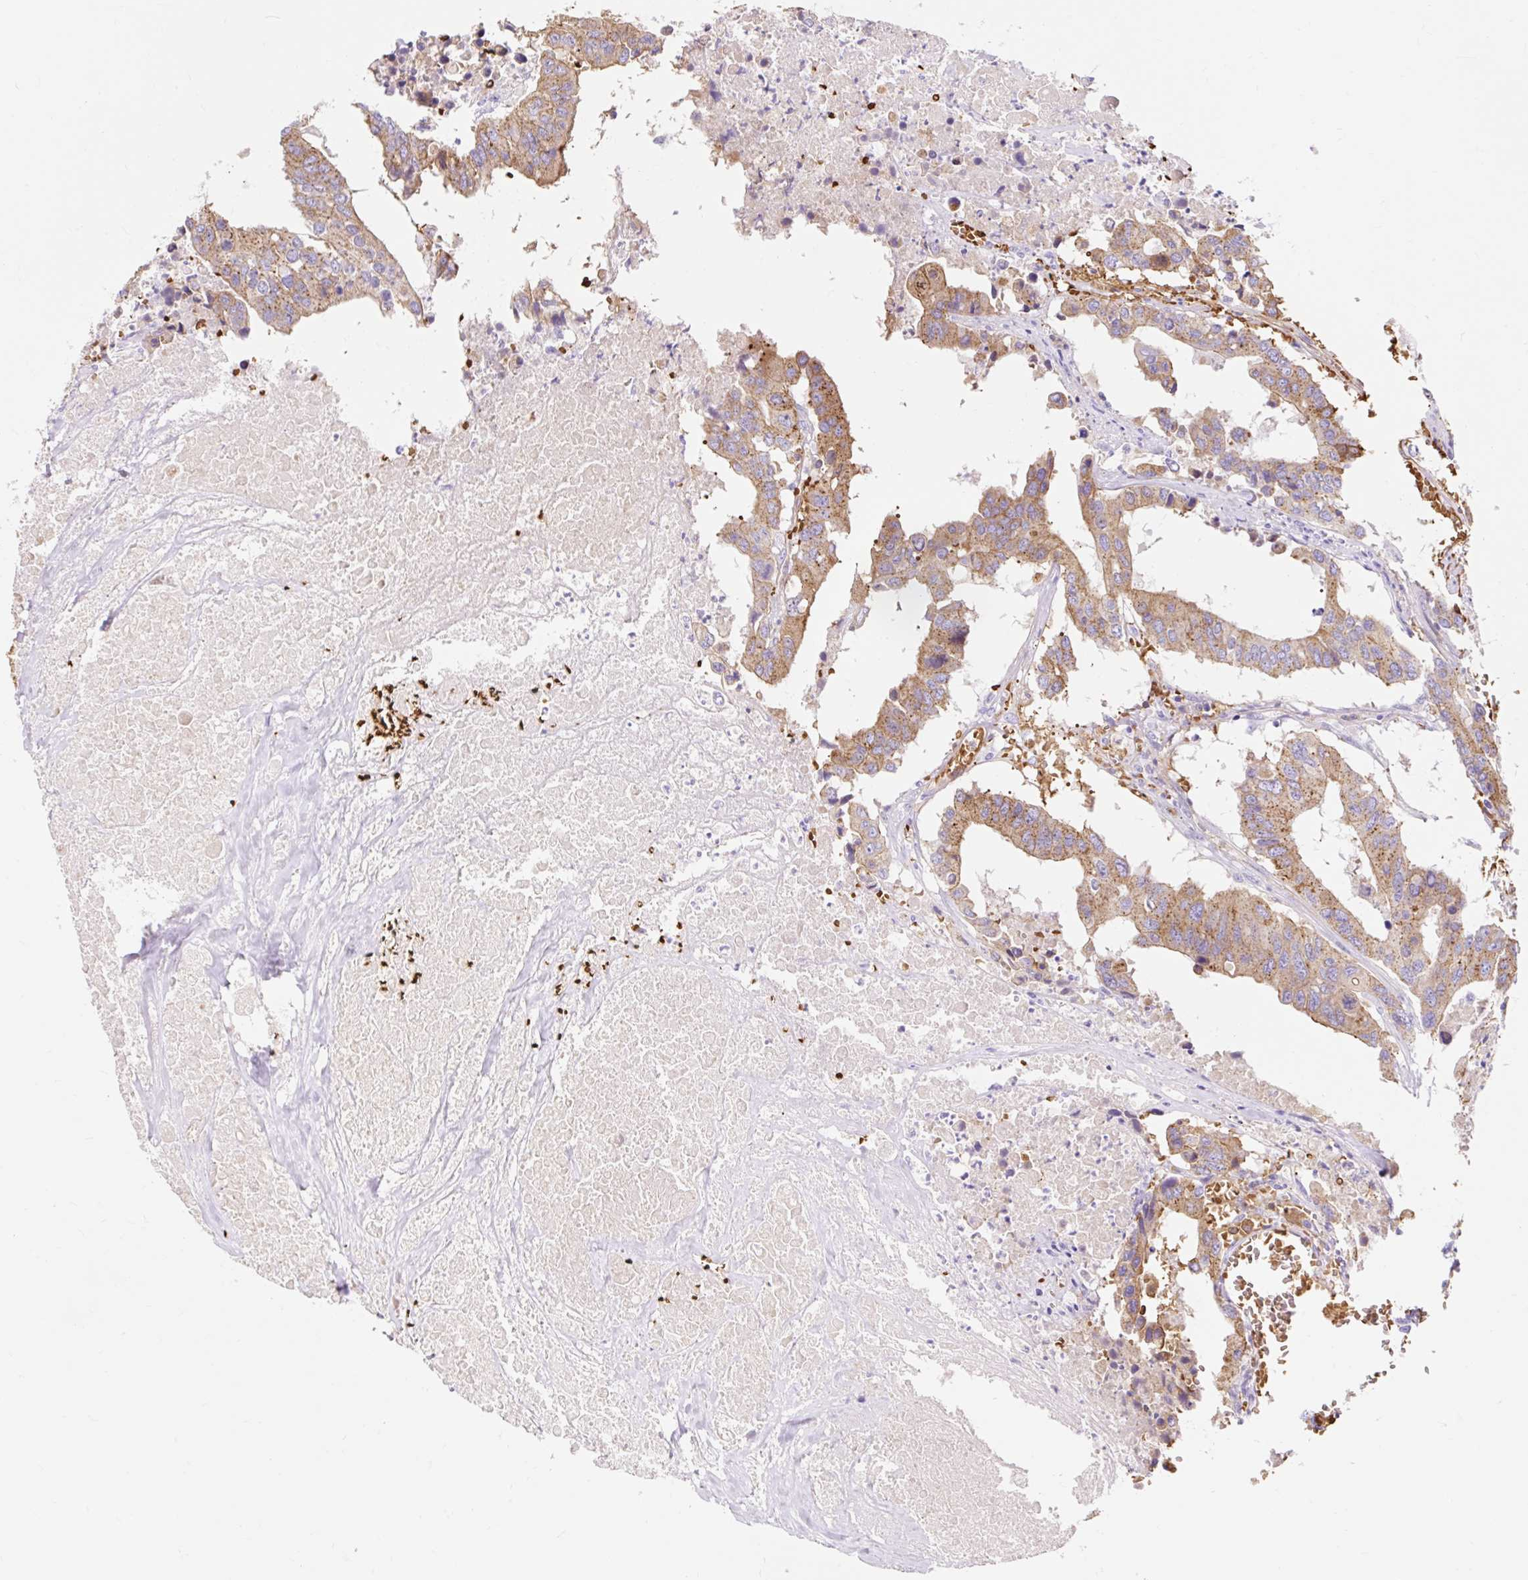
{"staining": {"intensity": "moderate", "quantity": ">75%", "location": "cytoplasmic/membranous"}, "tissue": "colorectal cancer", "cell_type": "Tumor cells", "image_type": "cancer", "snomed": [{"axis": "morphology", "description": "Adenocarcinoma, NOS"}, {"axis": "topography", "description": "Colon"}], "caption": "Tumor cells display moderate cytoplasmic/membranous positivity in approximately >75% of cells in colorectal cancer.", "gene": "HIP1R", "patient": {"sex": "male", "age": 77}}